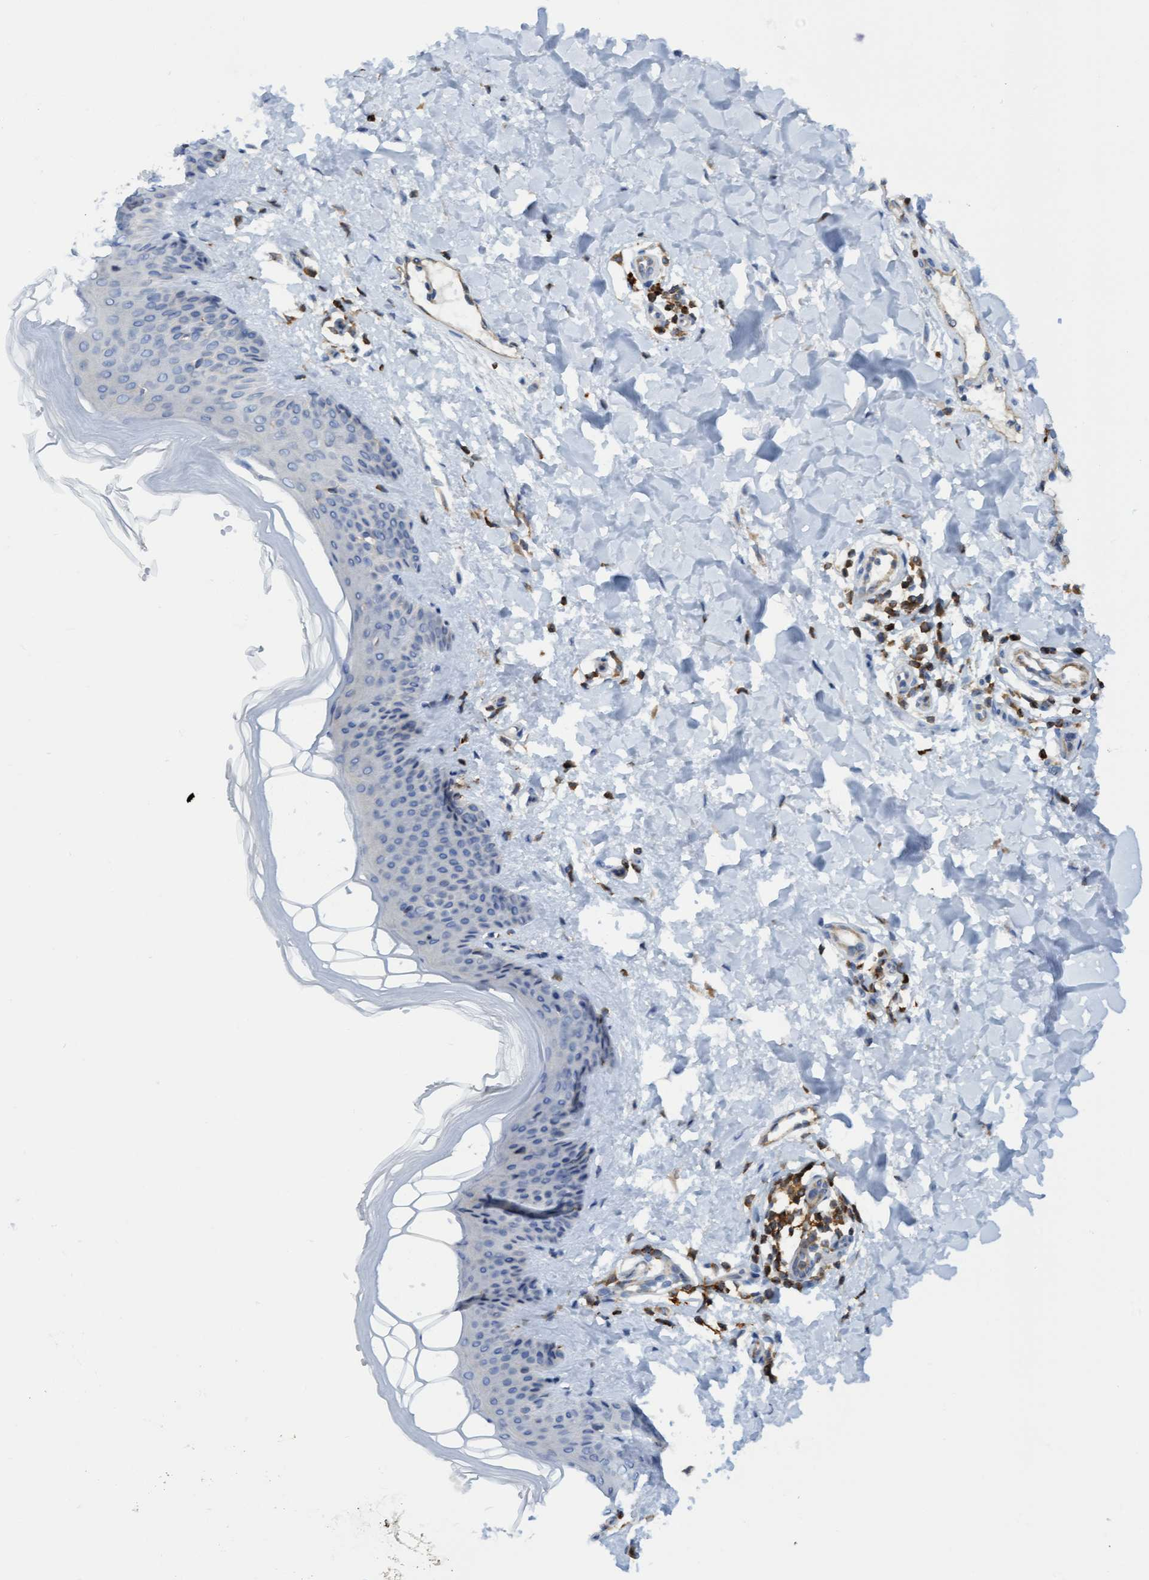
{"staining": {"intensity": "moderate", "quantity": "25%-75%", "location": "cytoplasmic/membranous"}, "tissue": "skin", "cell_type": "Fibroblasts", "image_type": "normal", "snomed": [{"axis": "morphology", "description": "Normal tissue, NOS"}, {"axis": "morphology", "description": "Malignant melanoma, Metastatic site"}, {"axis": "topography", "description": "Skin"}], "caption": "Unremarkable skin reveals moderate cytoplasmic/membranous expression in approximately 25%-75% of fibroblasts, visualized by immunohistochemistry.", "gene": "FNBP1", "patient": {"sex": "male", "age": 41}}